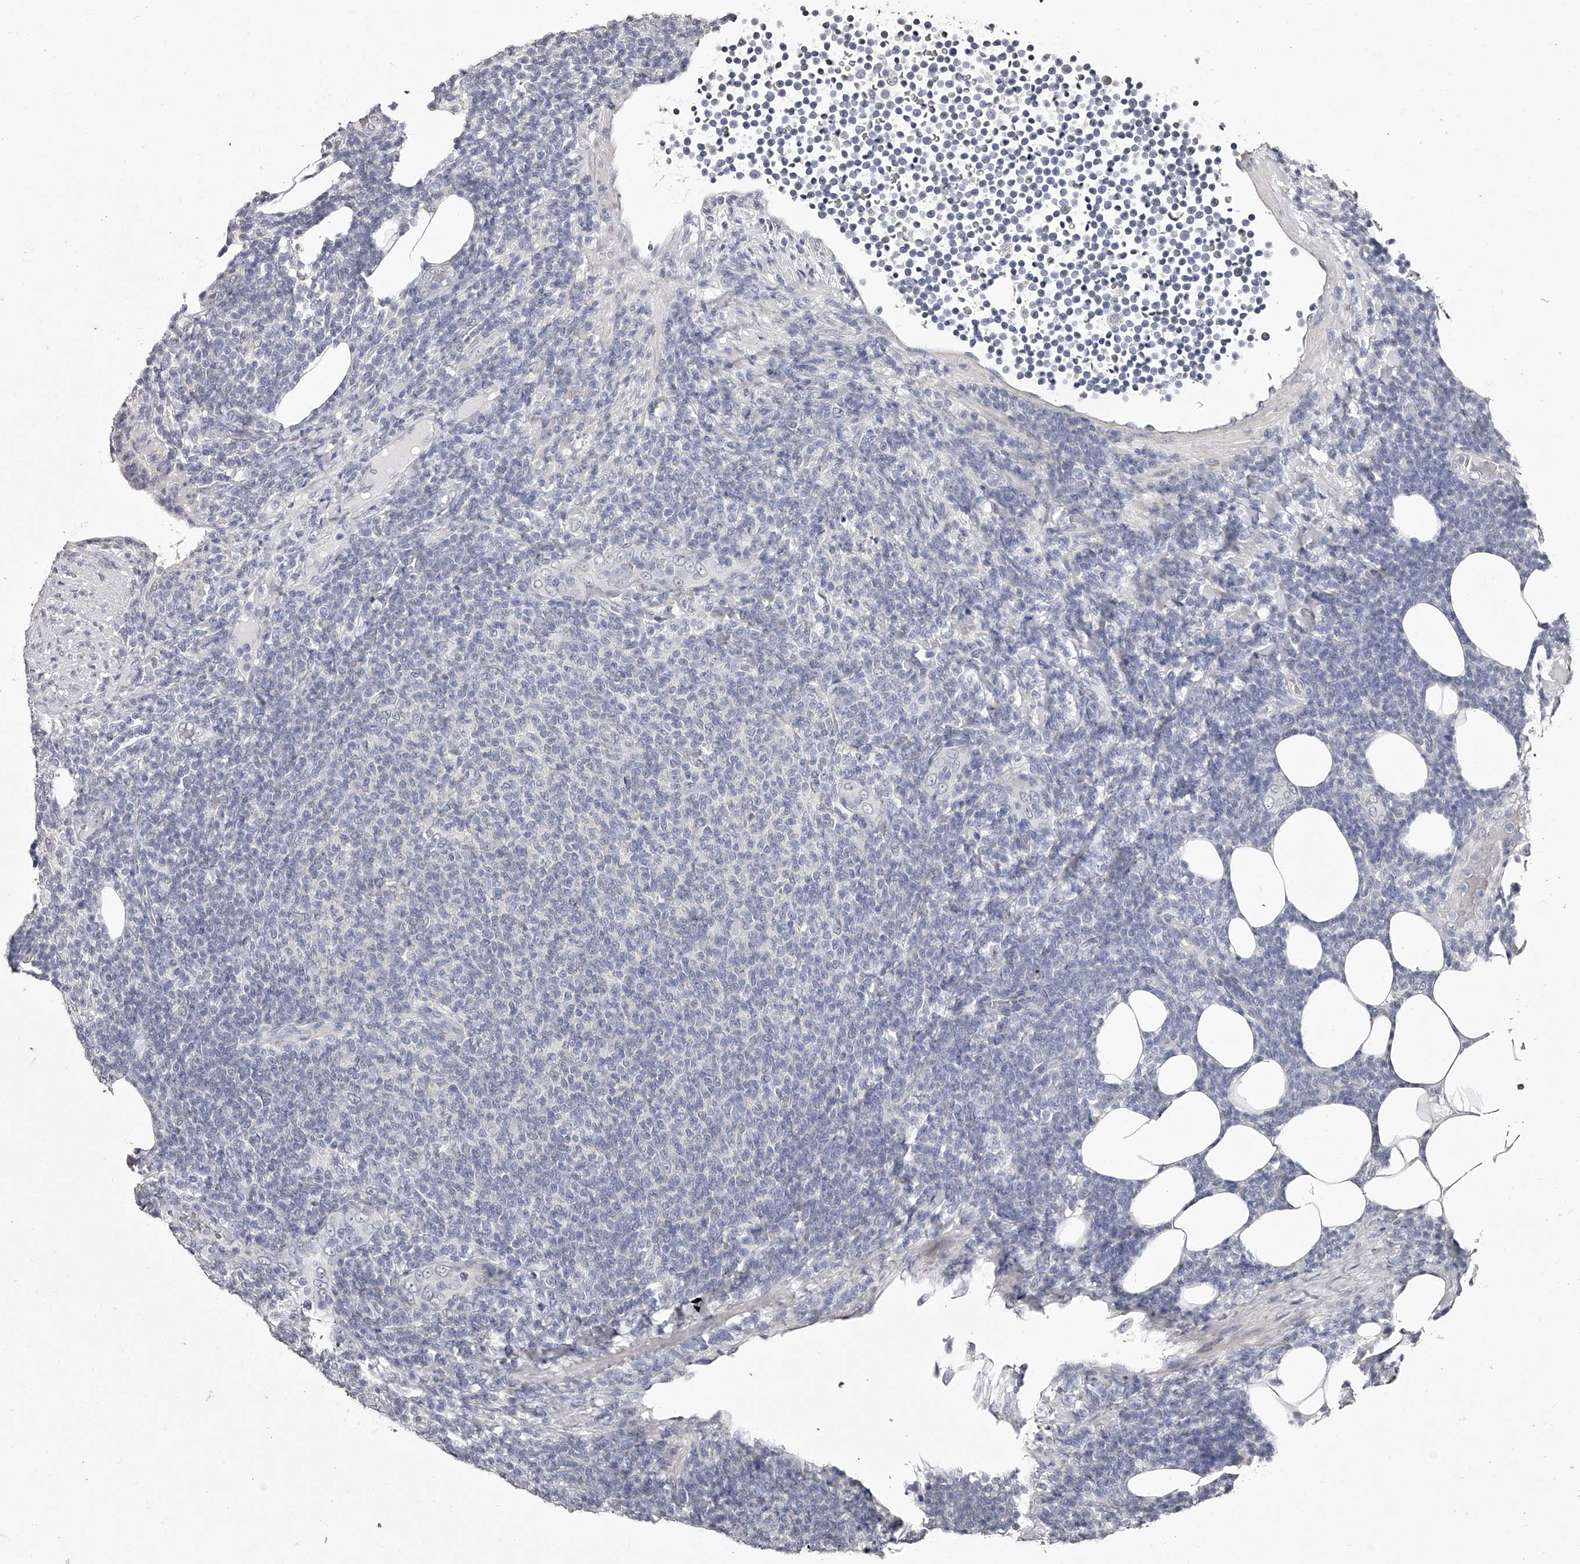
{"staining": {"intensity": "negative", "quantity": "none", "location": "none"}, "tissue": "lymphoma", "cell_type": "Tumor cells", "image_type": "cancer", "snomed": [{"axis": "morphology", "description": "Malignant lymphoma, non-Hodgkin's type, Low grade"}, {"axis": "topography", "description": "Lymph node"}], "caption": "Protein analysis of low-grade malignant lymphoma, non-Hodgkin's type reveals no significant staining in tumor cells.", "gene": "NT5DC1", "patient": {"sex": "male", "age": 66}}